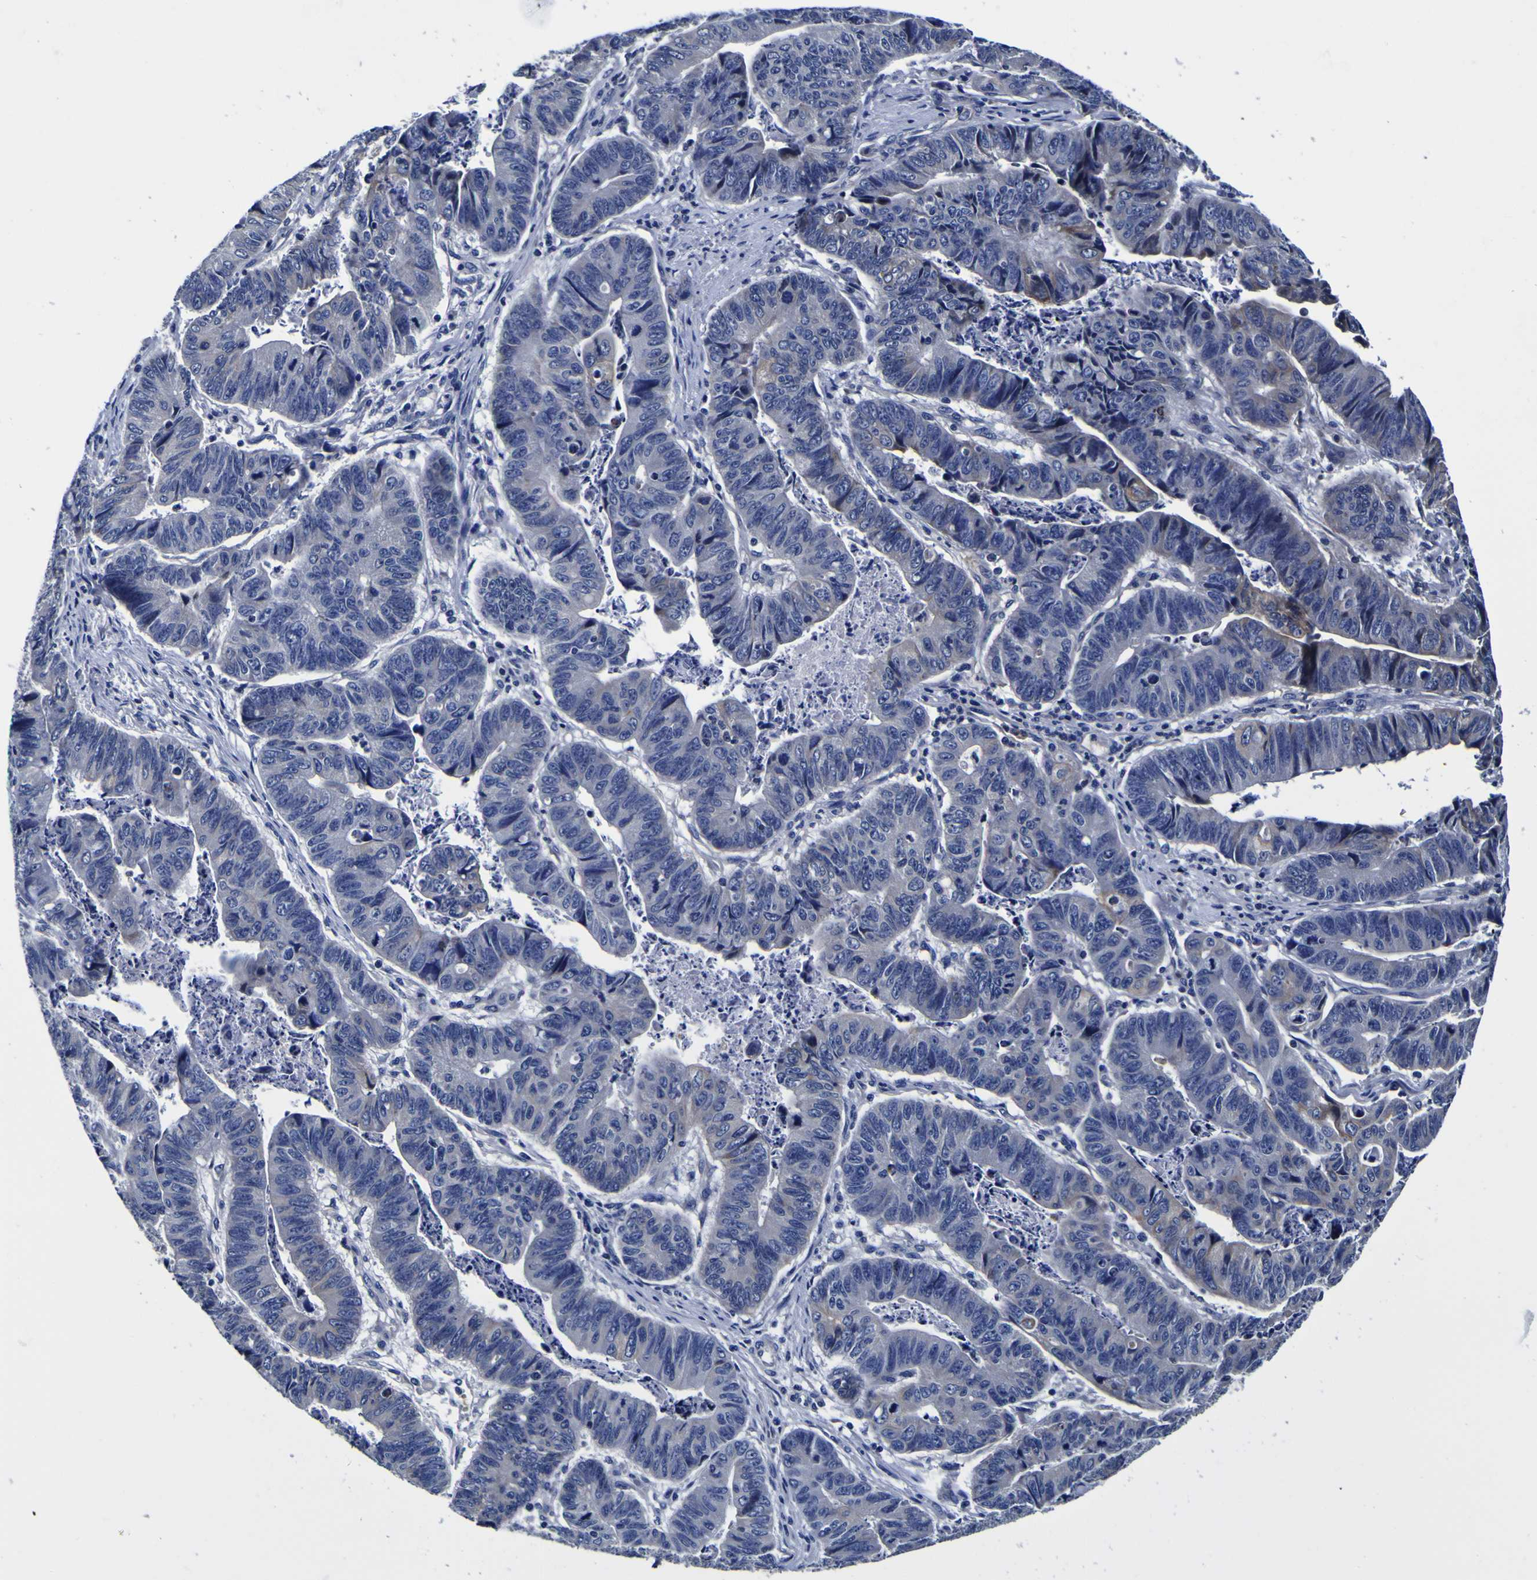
{"staining": {"intensity": "moderate", "quantity": "<25%", "location": "cytoplasmic/membranous"}, "tissue": "stomach cancer", "cell_type": "Tumor cells", "image_type": "cancer", "snomed": [{"axis": "morphology", "description": "Adenocarcinoma, NOS"}, {"axis": "topography", "description": "Stomach"}], "caption": "A brown stain shows moderate cytoplasmic/membranous positivity of a protein in stomach cancer tumor cells.", "gene": "PDLIM4", "patient": {"sex": "female", "age": 59}}